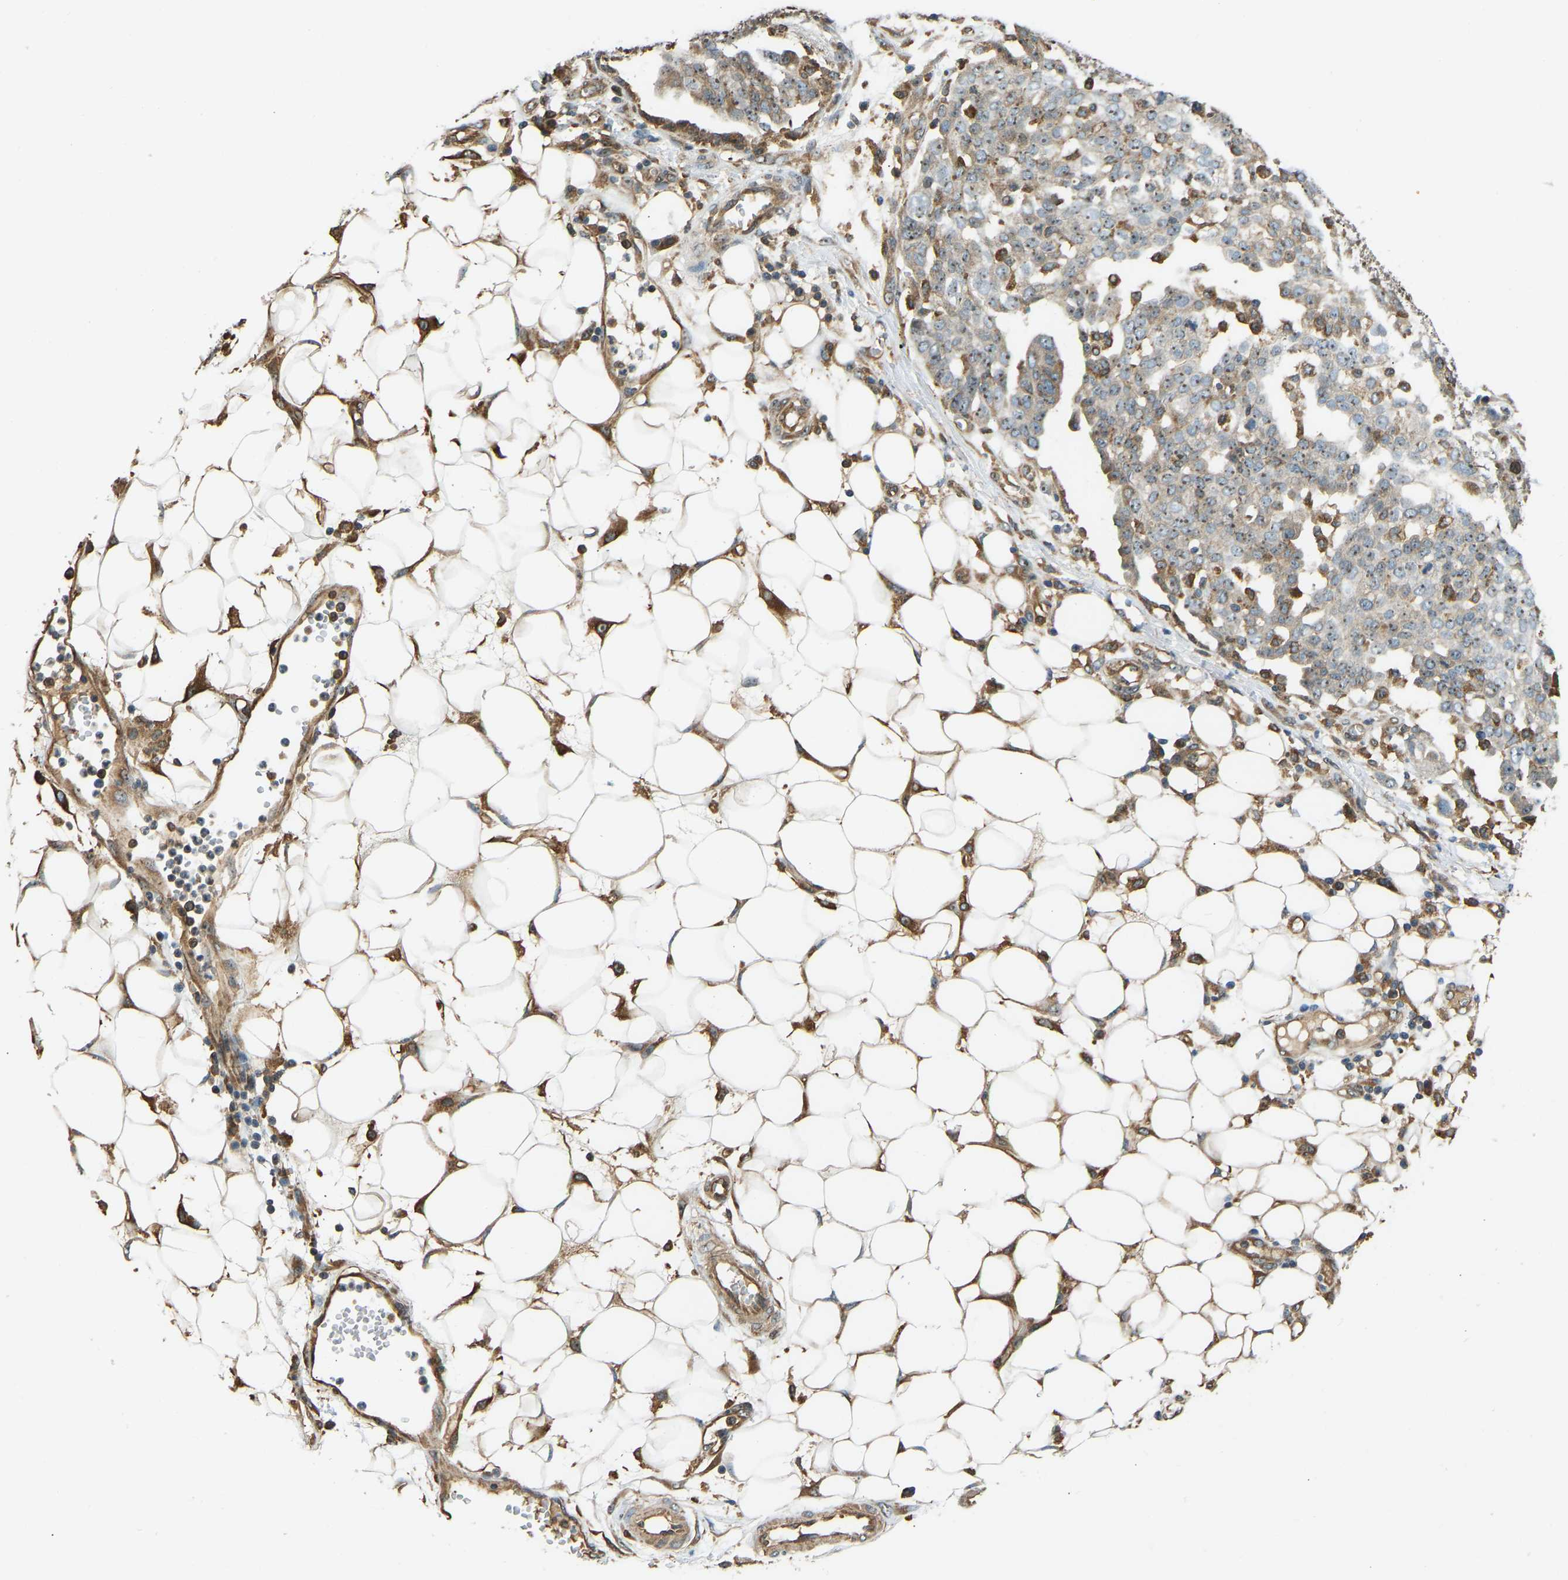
{"staining": {"intensity": "moderate", "quantity": "25%-75%", "location": "cytoplasmic/membranous,nuclear"}, "tissue": "ovarian cancer", "cell_type": "Tumor cells", "image_type": "cancer", "snomed": [{"axis": "morphology", "description": "Cystadenocarcinoma, serous, NOS"}, {"axis": "topography", "description": "Soft tissue"}, {"axis": "topography", "description": "Ovary"}], "caption": "Ovarian cancer stained with a protein marker exhibits moderate staining in tumor cells.", "gene": "OS9", "patient": {"sex": "female", "age": 57}}